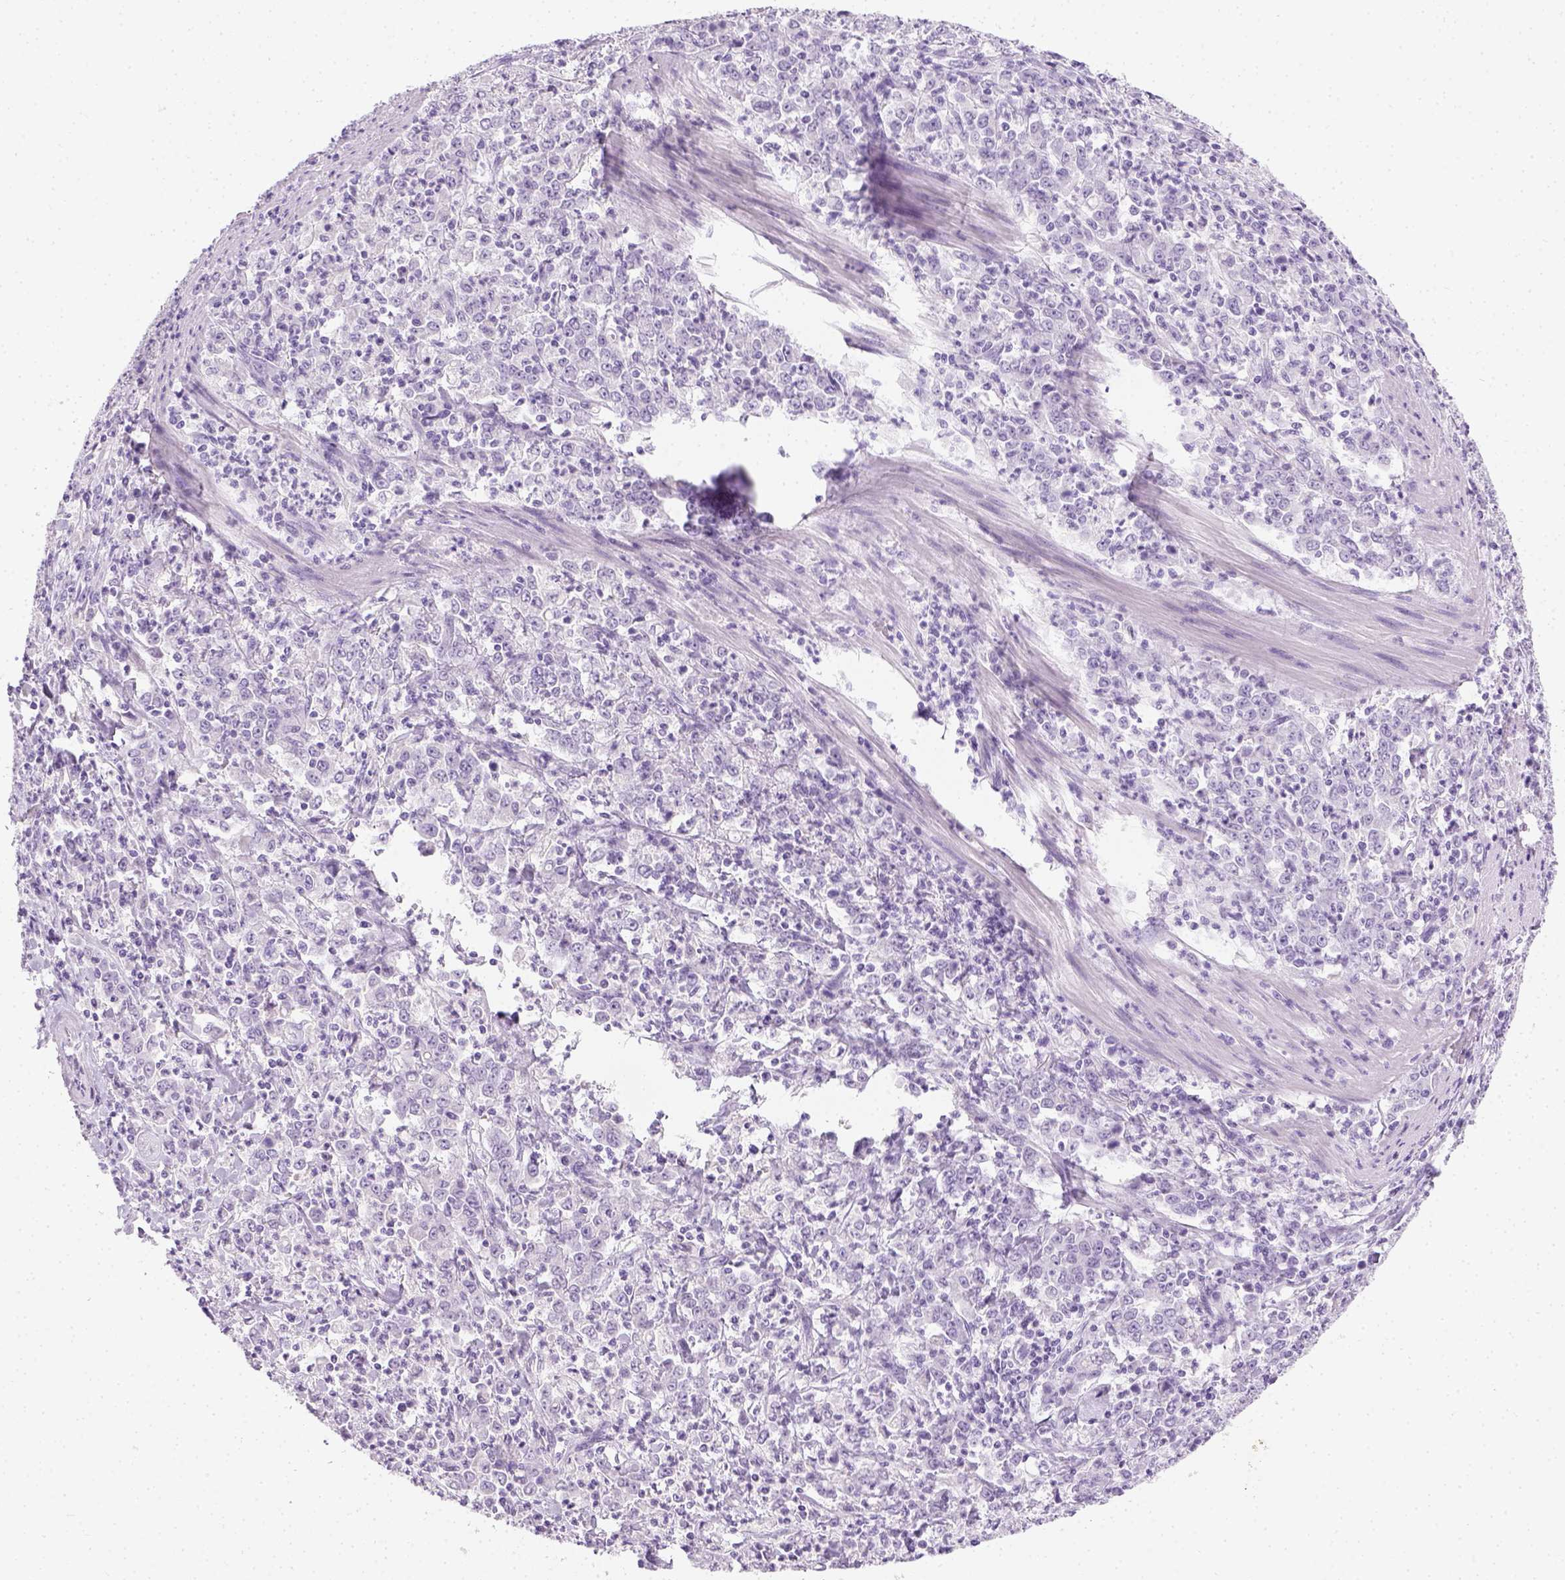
{"staining": {"intensity": "negative", "quantity": "none", "location": "none"}, "tissue": "stomach cancer", "cell_type": "Tumor cells", "image_type": "cancer", "snomed": [{"axis": "morphology", "description": "Adenocarcinoma, NOS"}, {"axis": "topography", "description": "Stomach, lower"}], "caption": "Tumor cells show no significant protein expression in adenocarcinoma (stomach). The staining is performed using DAB (3,3'-diaminobenzidine) brown chromogen with nuclei counter-stained in using hematoxylin.", "gene": "LGSN", "patient": {"sex": "female", "age": 71}}